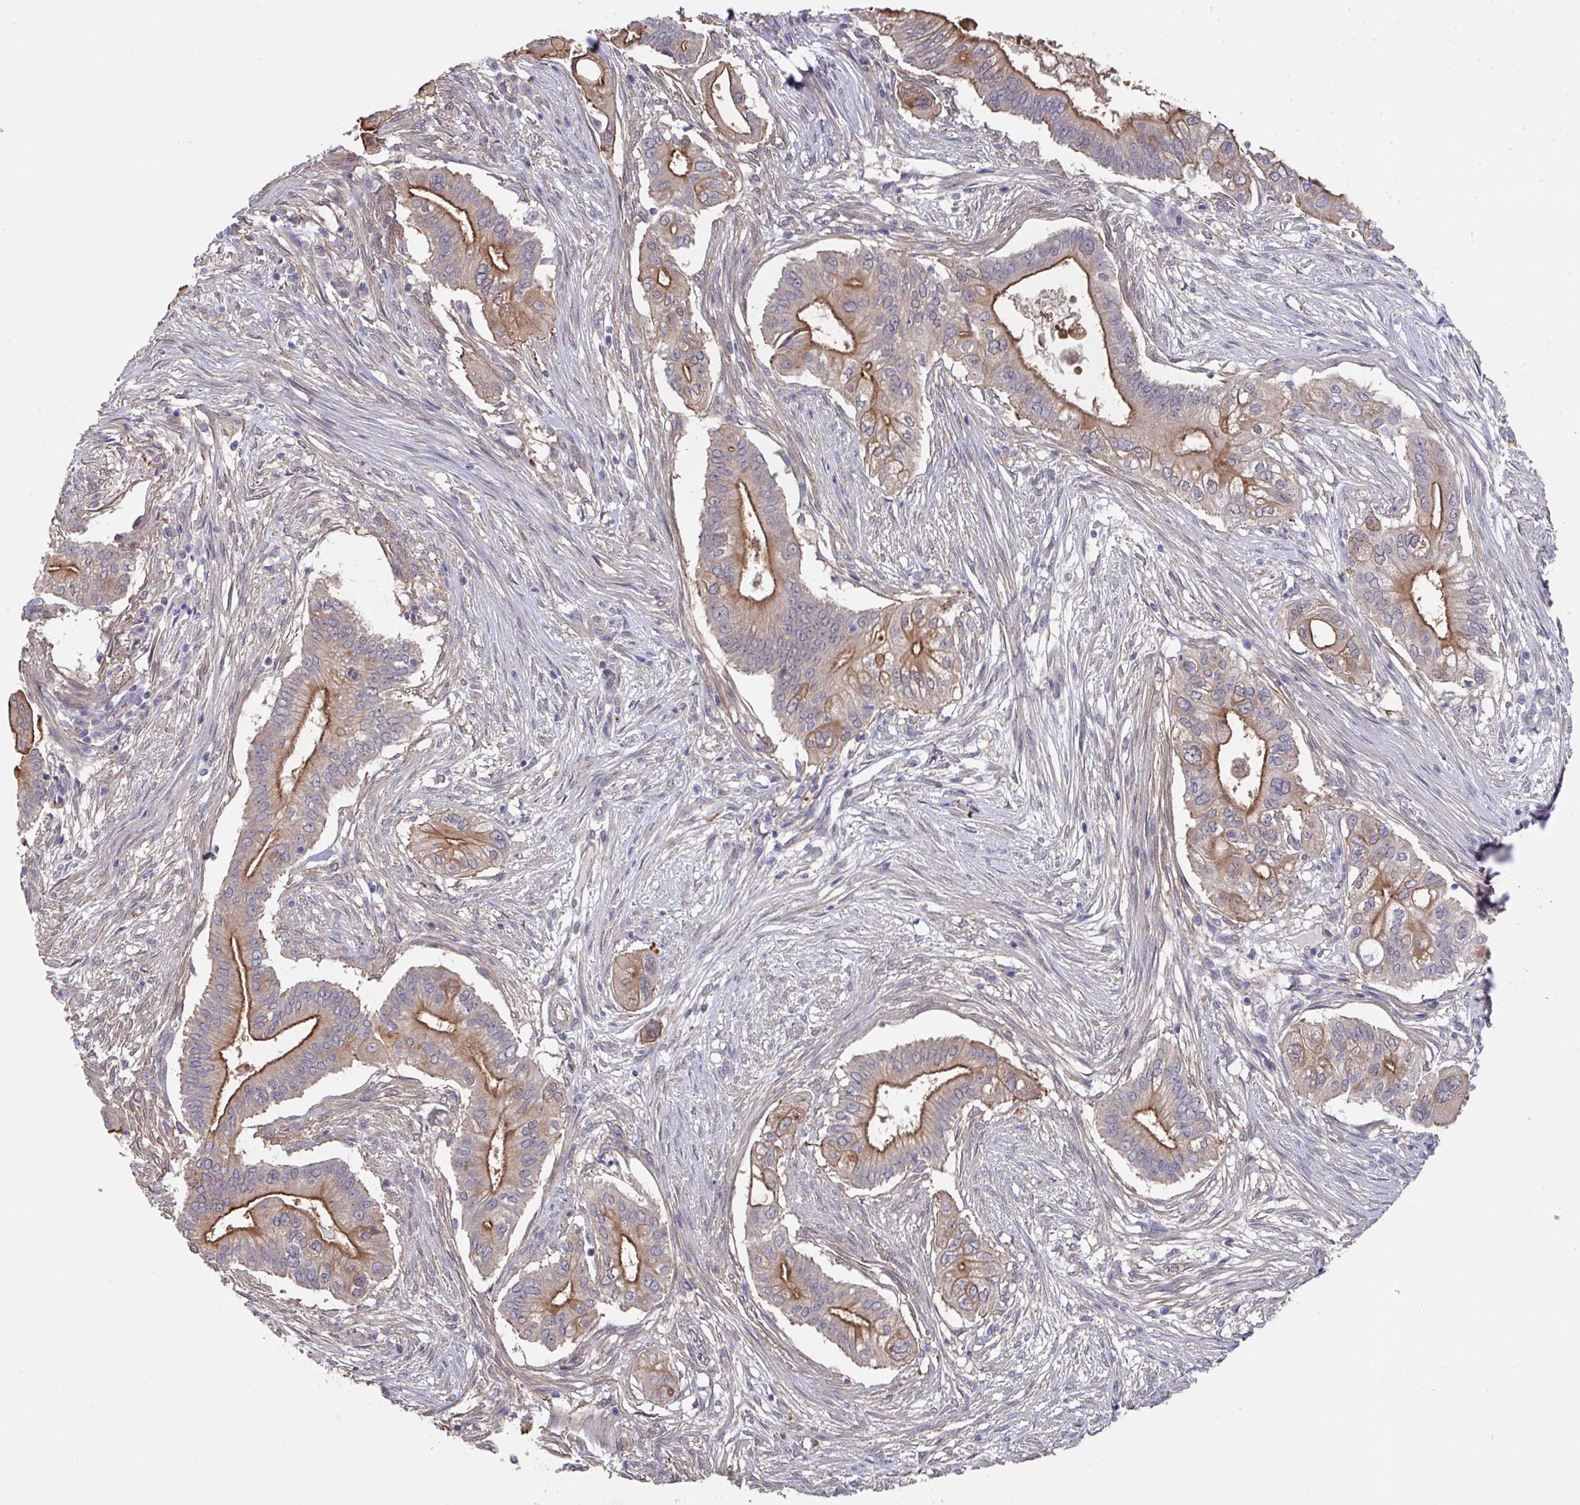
{"staining": {"intensity": "strong", "quantity": "25%-75%", "location": "cytoplasmic/membranous"}, "tissue": "pancreatic cancer", "cell_type": "Tumor cells", "image_type": "cancer", "snomed": [{"axis": "morphology", "description": "Adenocarcinoma, NOS"}, {"axis": "topography", "description": "Pancreas"}], "caption": "There is high levels of strong cytoplasmic/membranous staining in tumor cells of pancreatic cancer, as demonstrated by immunohistochemical staining (brown color).", "gene": "PRR5", "patient": {"sex": "female", "age": 68}}